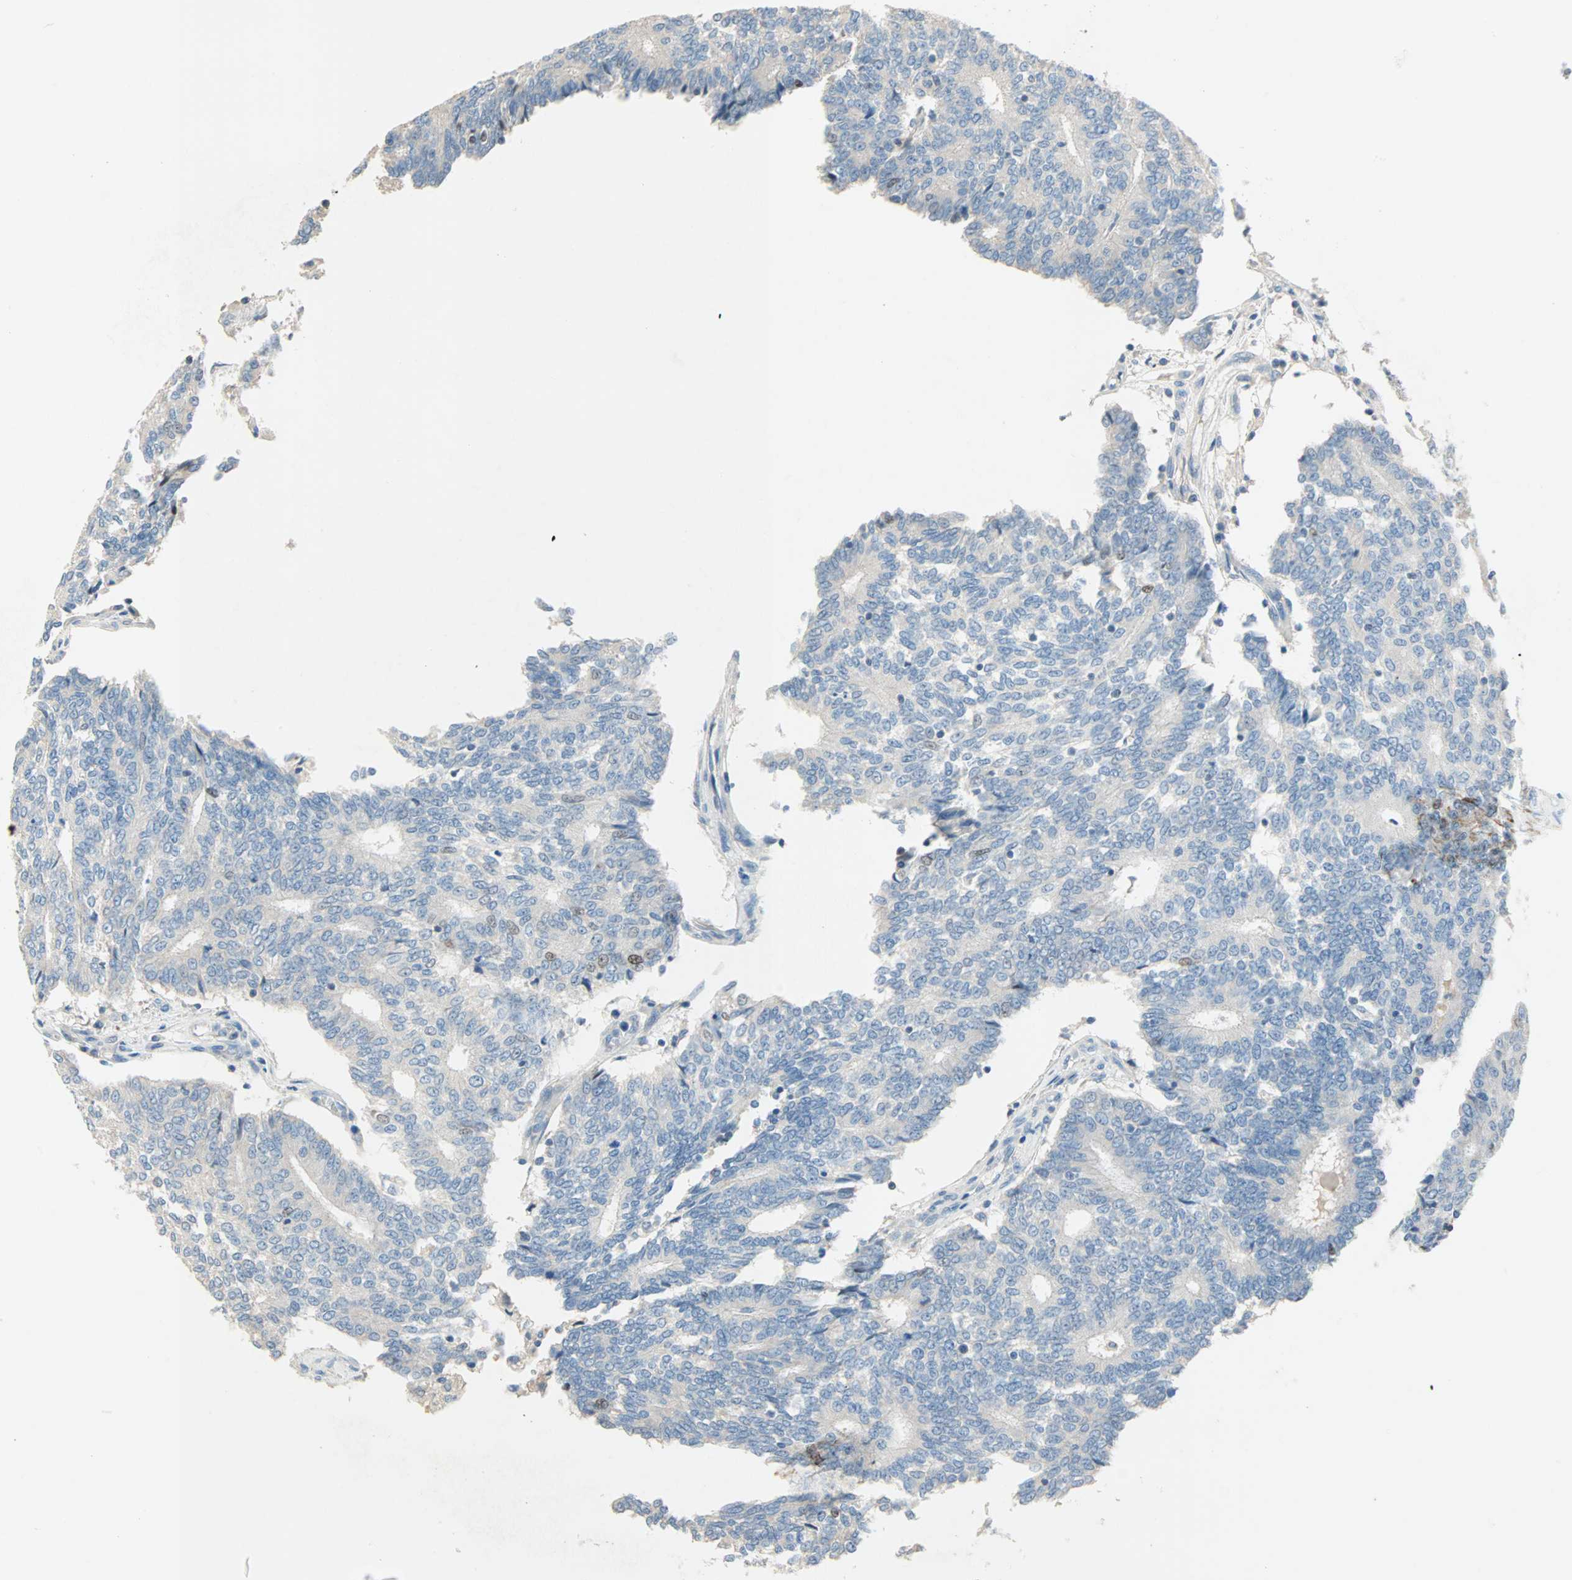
{"staining": {"intensity": "moderate", "quantity": "<25%", "location": "nuclear"}, "tissue": "prostate cancer", "cell_type": "Tumor cells", "image_type": "cancer", "snomed": [{"axis": "morphology", "description": "Adenocarcinoma, High grade"}, {"axis": "topography", "description": "Prostate"}], "caption": "Human high-grade adenocarcinoma (prostate) stained for a protein (brown) demonstrates moderate nuclear positive positivity in approximately <25% of tumor cells.", "gene": "ACVRL1", "patient": {"sex": "male", "age": 55}}